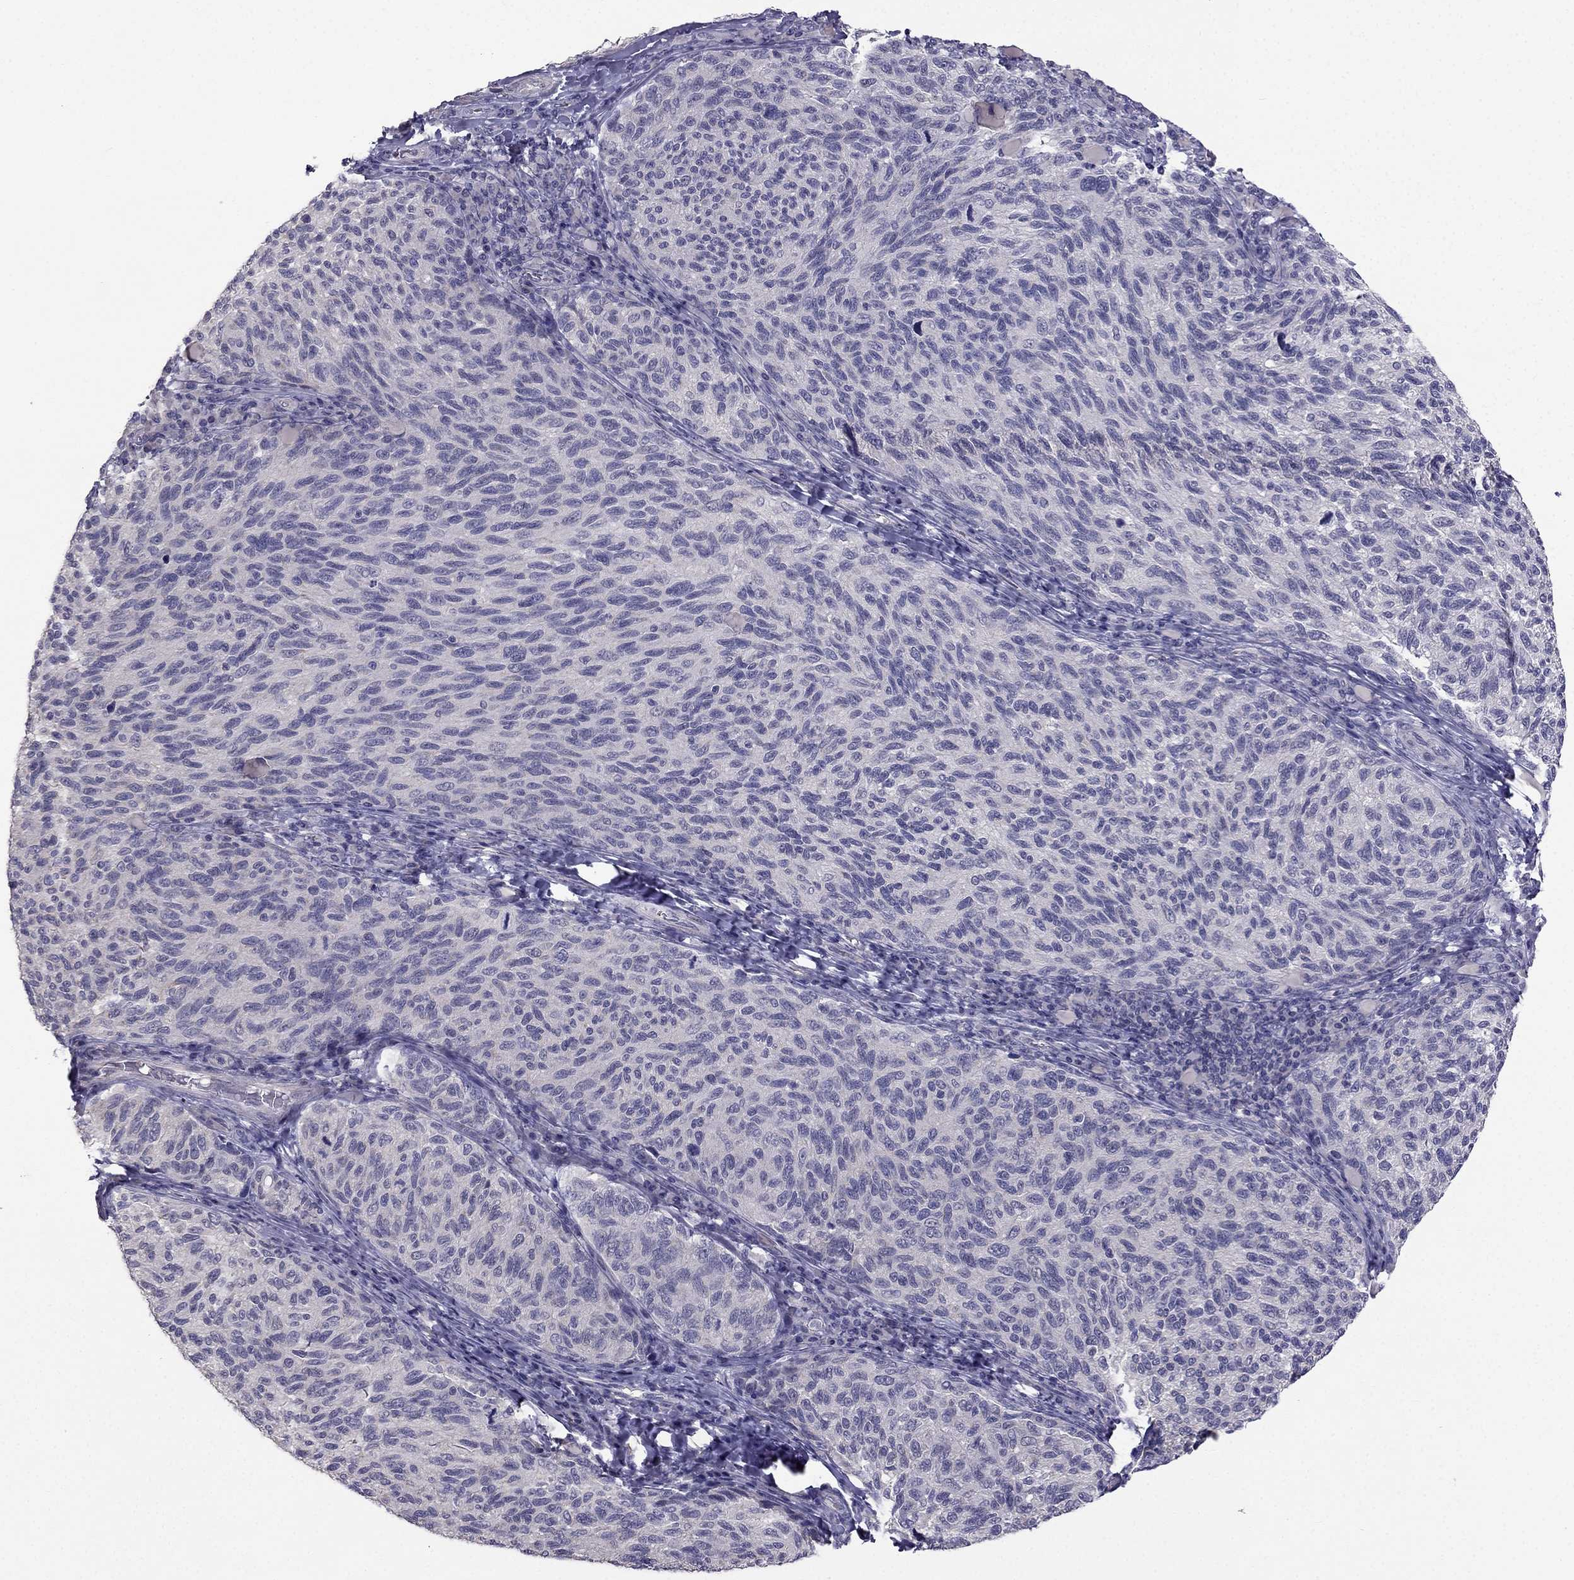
{"staining": {"intensity": "negative", "quantity": "none", "location": "none"}, "tissue": "melanoma", "cell_type": "Tumor cells", "image_type": "cancer", "snomed": [{"axis": "morphology", "description": "Malignant melanoma, NOS"}, {"axis": "topography", "description": "Skin"}], "caption": "A photomicrograph of malignant melanoma stained for a protein exhibits no brown staining in tumor cells.", "gene": "HSFX1", "patient": {"sex": "female", "age": 73}}